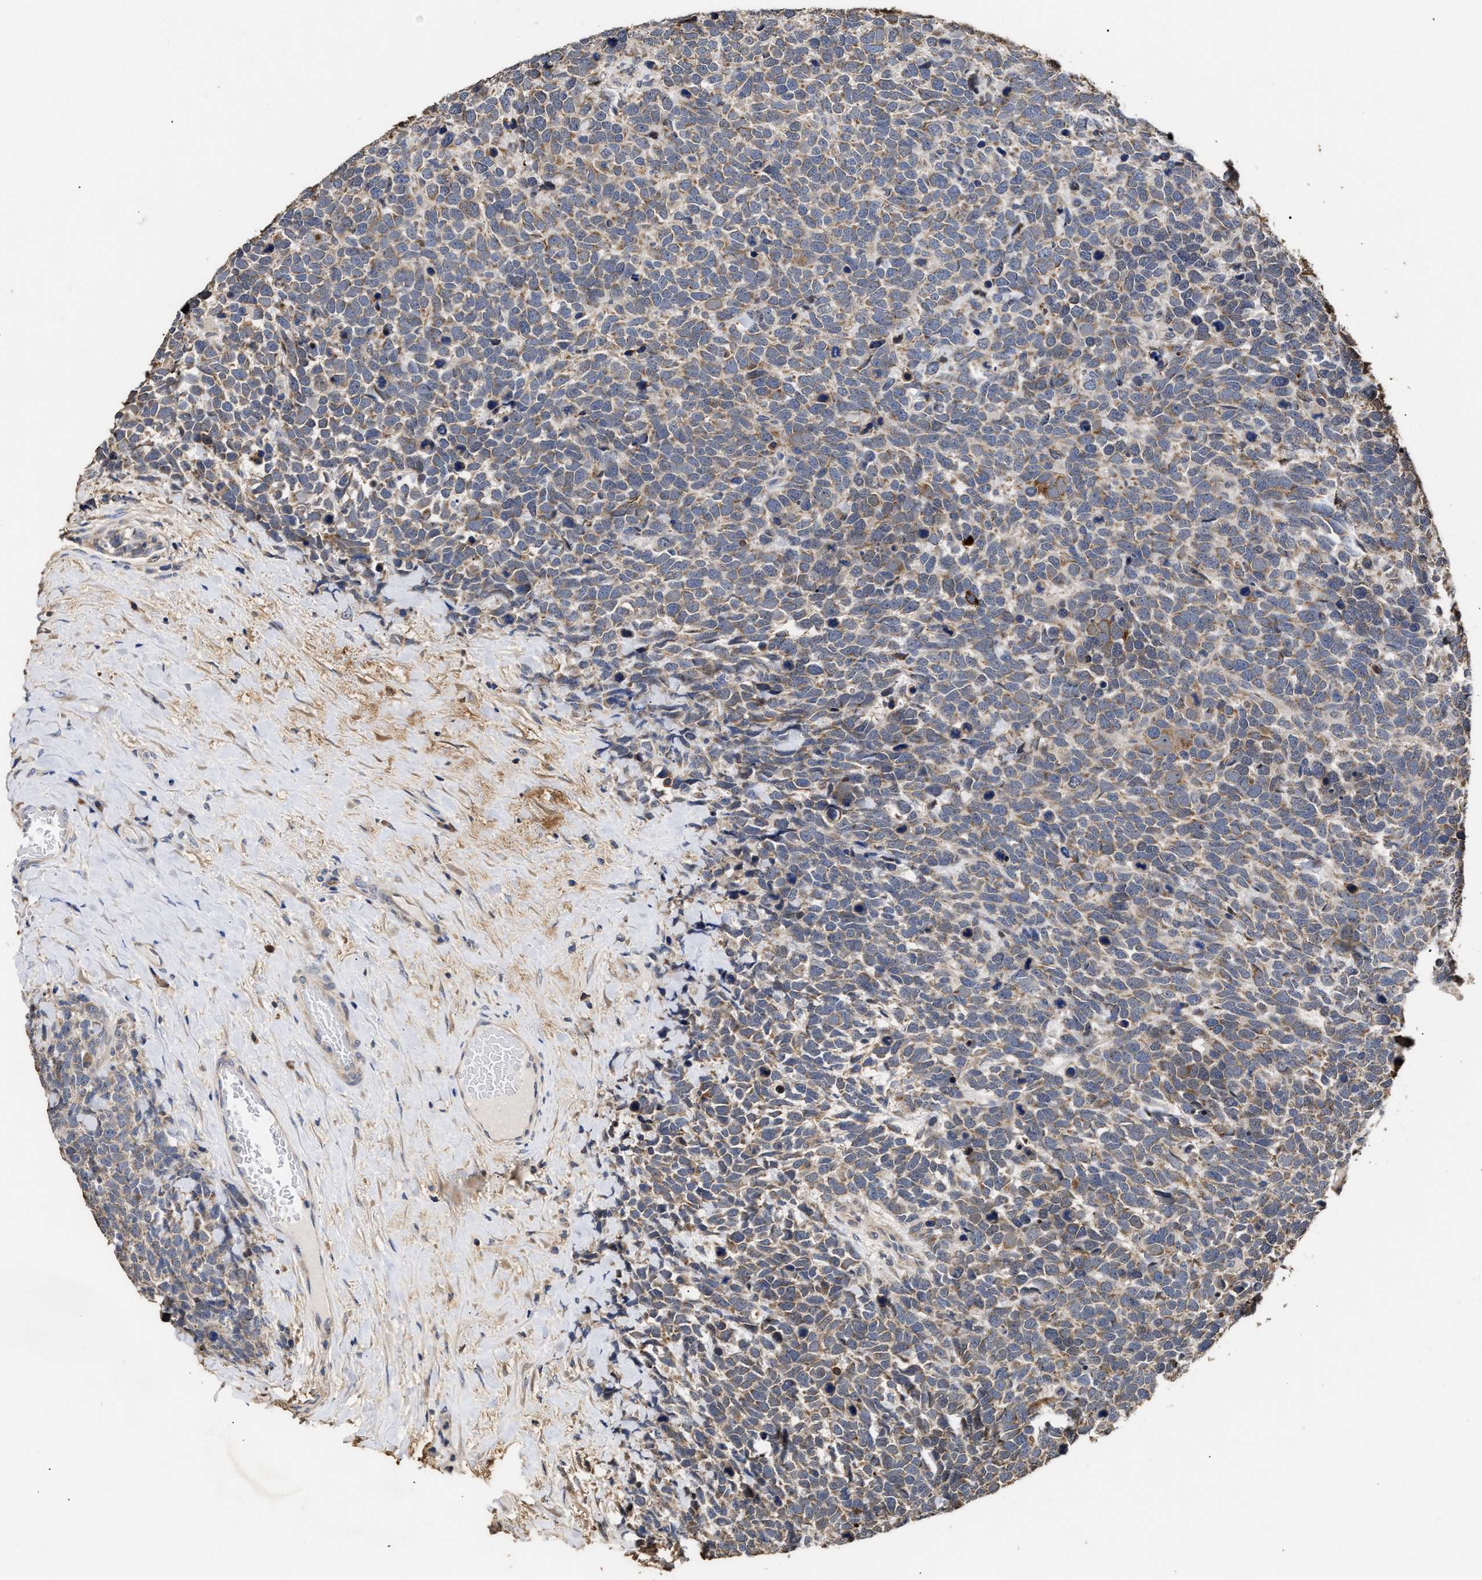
{"staining": {"intensity": "weak", "quantity": ">75%", "location": "cytoplasmic/membranous"}, "tissue": "urothelial cancer", "cell_type": "Tumor cells", "image_type": "cancer", "snomed": [{"axis": "morphology", "description": "Urothelial carcinoma, High grade"}, {"axis": "topography", "description": "Urinary bladder"}], "caption": "Brown immunohistochemical staining in human urothelial carcinoma (high-grade) demonstrates weak cytoplasmic/membranous staining in about >75% of tumor cells.", "gene": "GOSR1", "patient": {"sex": "female", "age": 82}}